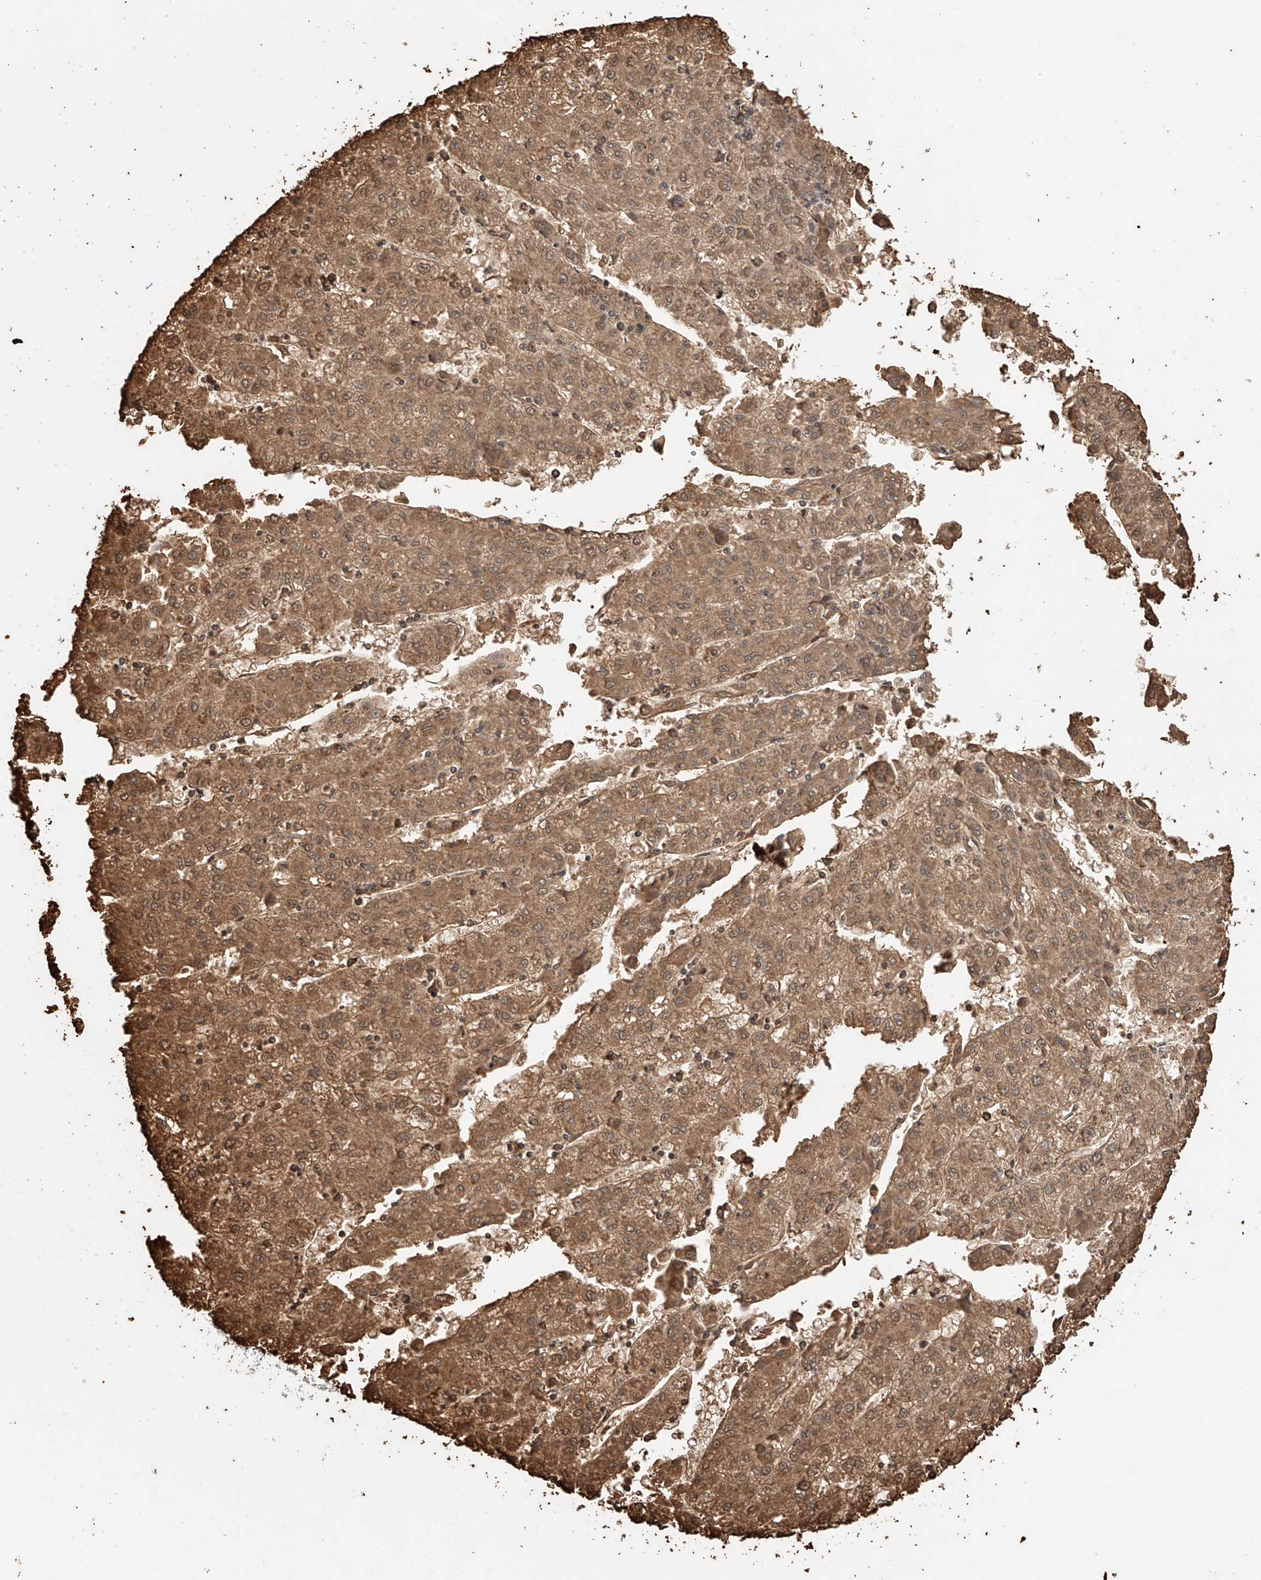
{"staining": {"intensity": "moderate", "quantity": ">75%", "location": "cytoplasmic/membranous"}, "tissue": "liver cancer", "cell_type": "Tumor cells", "image_type": "cancer", "snomed": [{"axis": "morphology", "description": "Carcinoma, Hepatocellular, NOS"}, {"axis": "topography", "description": "Liver"}], "caption": "Liver hepatocellular carcinoma stained with DAB (3,3'-diaminobenzidine) immunohistochemistry (IHC) demonstrates medium levels of moderate cytoplasmic/membranous staining in approximately >75% of tumor cells. (Stains: DAB (3,3'-diaminobenzidine) in brown, nuclei in blue, Microscopy: brightfield microscopy at high magnification).", "gene": "MCL1", "patient": {"sex": "male", "age": 72}}